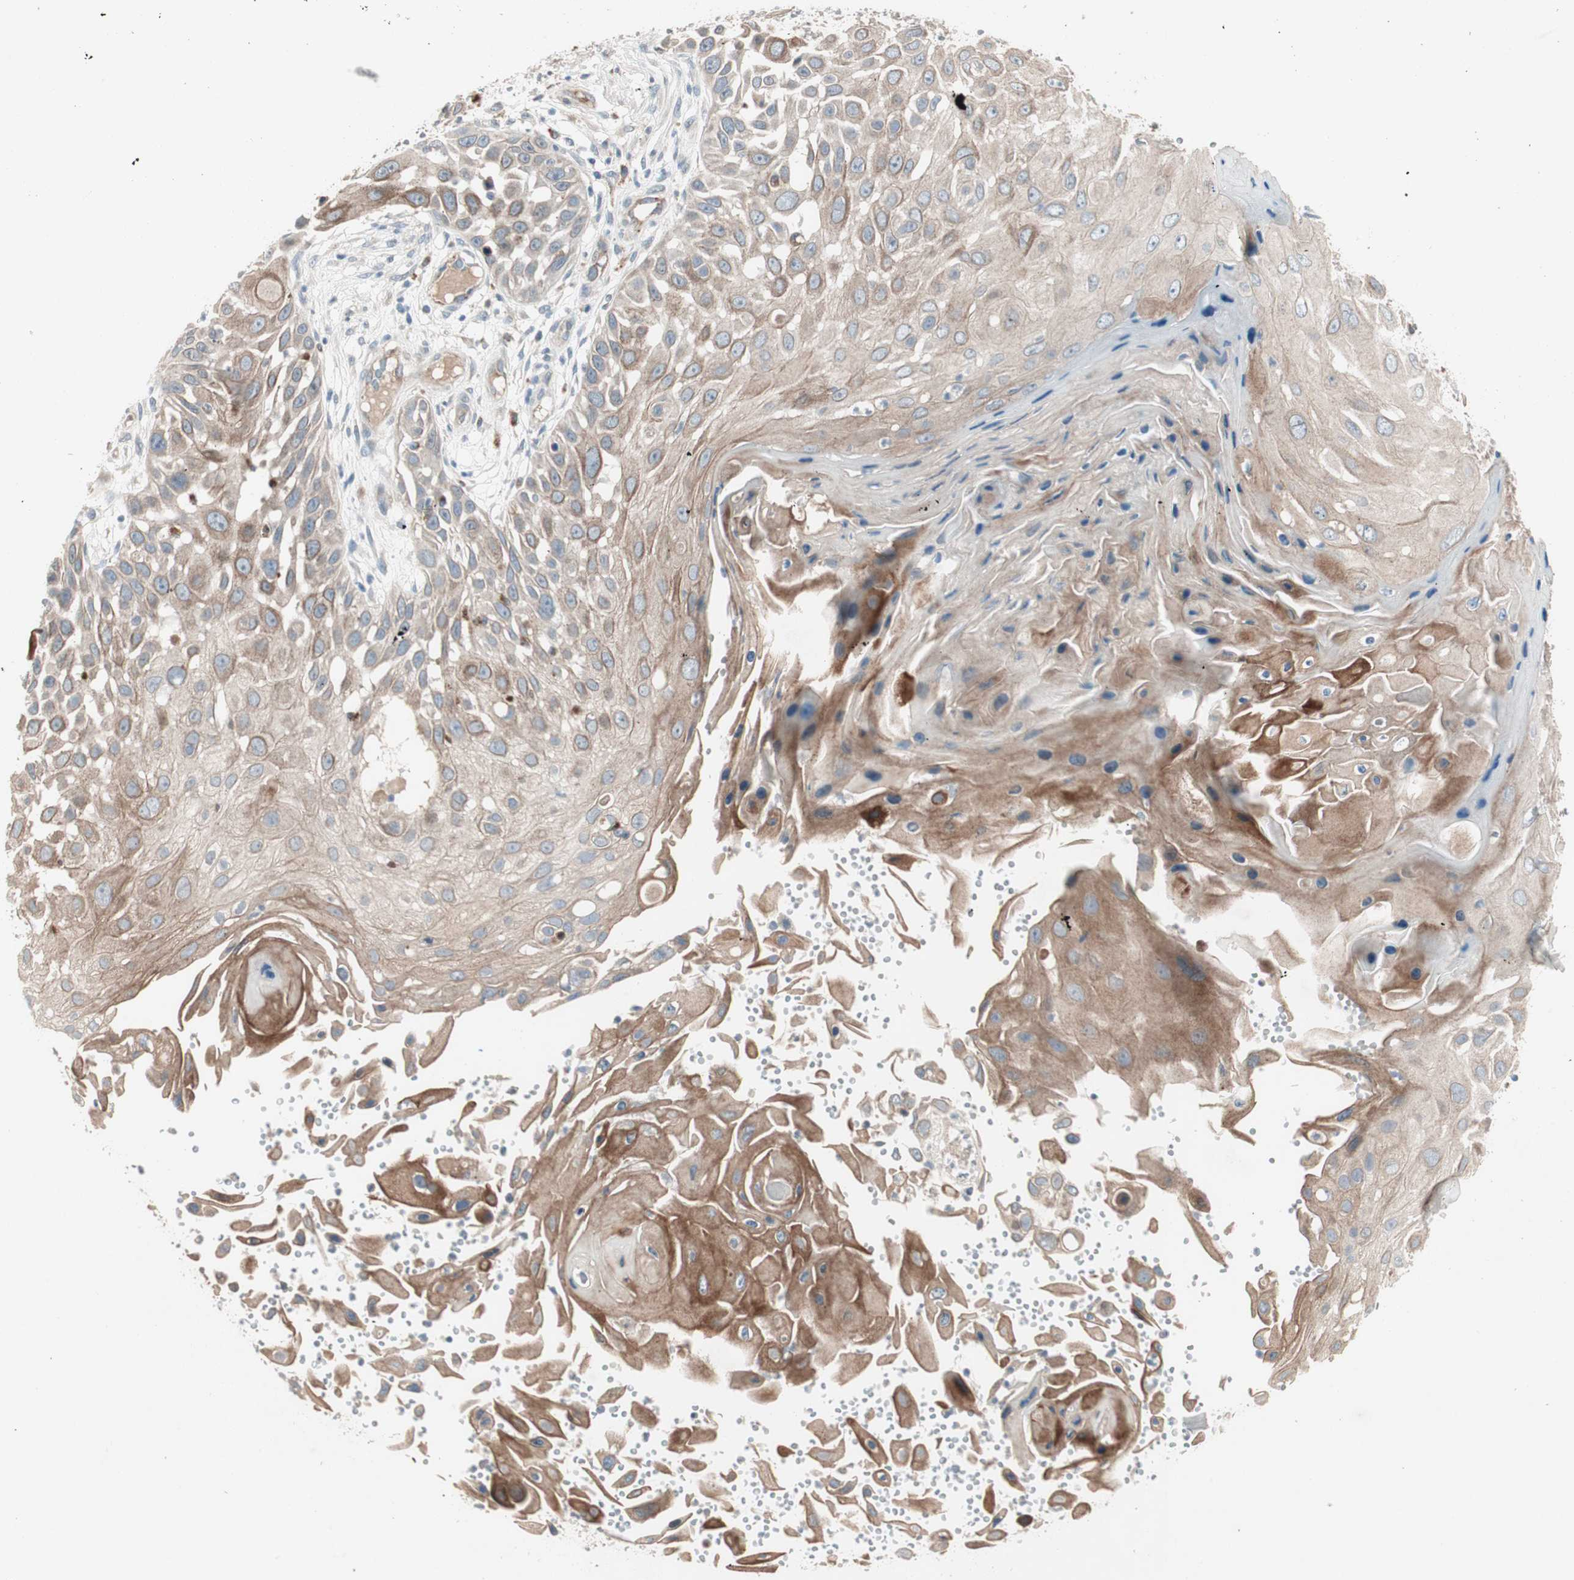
{"staining": {"intensity": "moderate", "quantity": ">75%", "location": "cytoplasmic/membranous"}, "tissue": "skin cancer", "cell_type": "Tumor cells", "image_type": "cancer", "snomed": [{"axis": "morphology", "description": "Squamous cell carcinoma, NOS"}, {"axis": "topography", "description": "Skin"}], "caption": "An immunohistochemistry (IHC) micrograph of tumor tissue is shown. Protein staining in brown highlights moderate cytoplasmic/membranous positivity in skin squamous cell carcinoma within tumor cells. (DAB (3,3'-diaminobenzidine) IHC with brightfield microscopy, high magnification).", "gene": "FGFR4", "patient": {"sex": "female", "age": 44}}